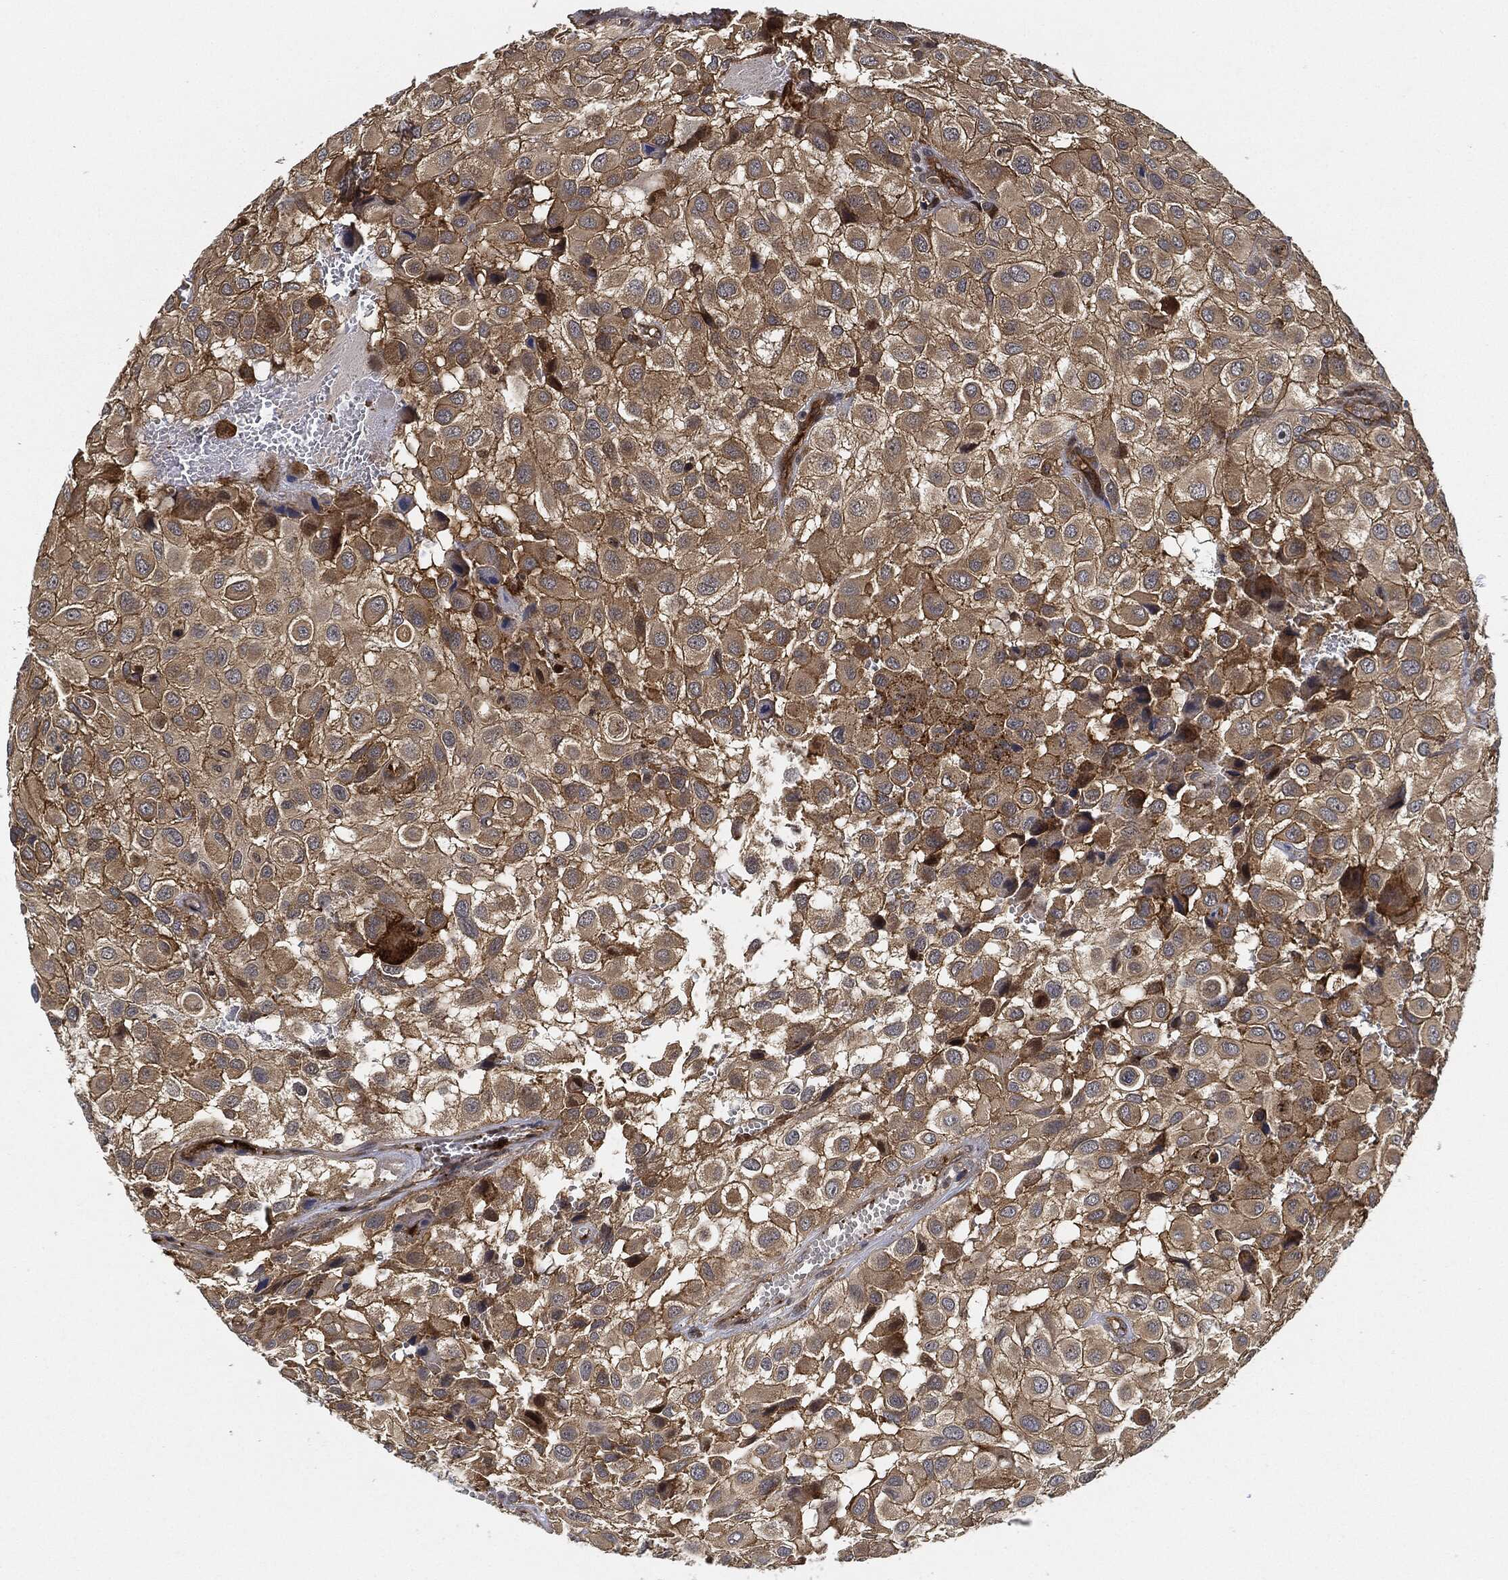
{"staining": {"intensity": "moderate", "quantity": ">75%", "location": "cytoplasmic/membranous"}, "tissue": "urothelial cancer", "cell_type": "Tumor cells", "image_type": "cancer", "snomed": [{"axis": "morphology", "description": "Urothelial carcinoma, High grade"}, {"axis": "topography", "description": "Urinary bladder"}], "caption": "Urothelial carcinoma (high-grade) stained for a protein (brown) displays moderate cytoplasmic/membranous positive staining in about >75% of tumor cells.", "gene": "MAP3K3", "patient": {"sex": "male", "age": 56}}